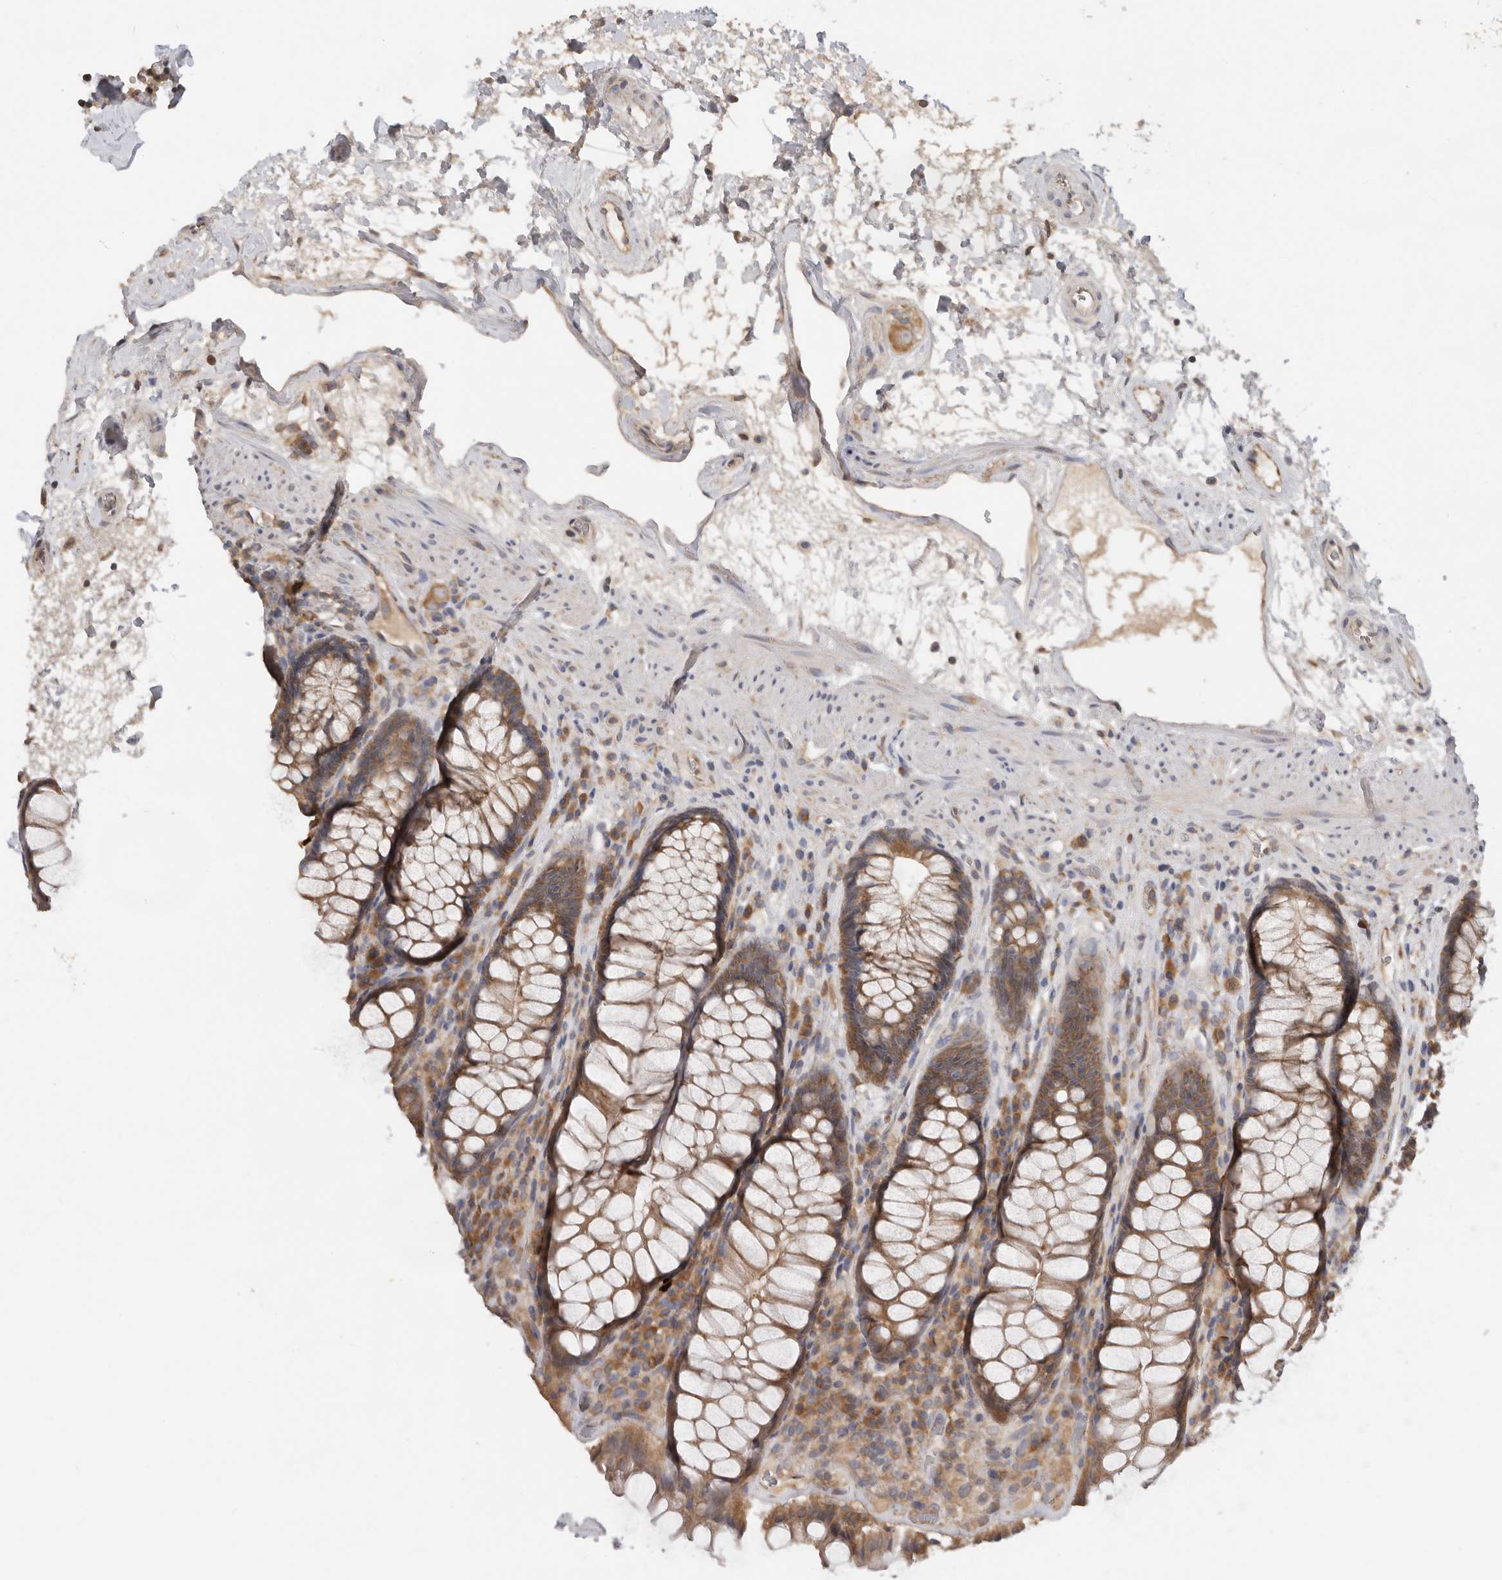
{"staining": {"intensity": "moderate", "quantity": ">75%", "location": "cytoplasmic/membranous"}, "tissue": "rectum", "cell_type": "Glandular cells", "image_type": "normal", "snomed": [{"axis": "morphology", "description": "Normal tissue, NOS"}, {"axis": "topography", "description": "Rectum"}], "caption": "The photomicrograph shows staining of unremarkable rectum, revealing moderate cytoplasmic/membranous protein positivity (brown color) within glandular cells.", "gene": "PPP1R42", "patient": {"sex": "male", "age": 64}}